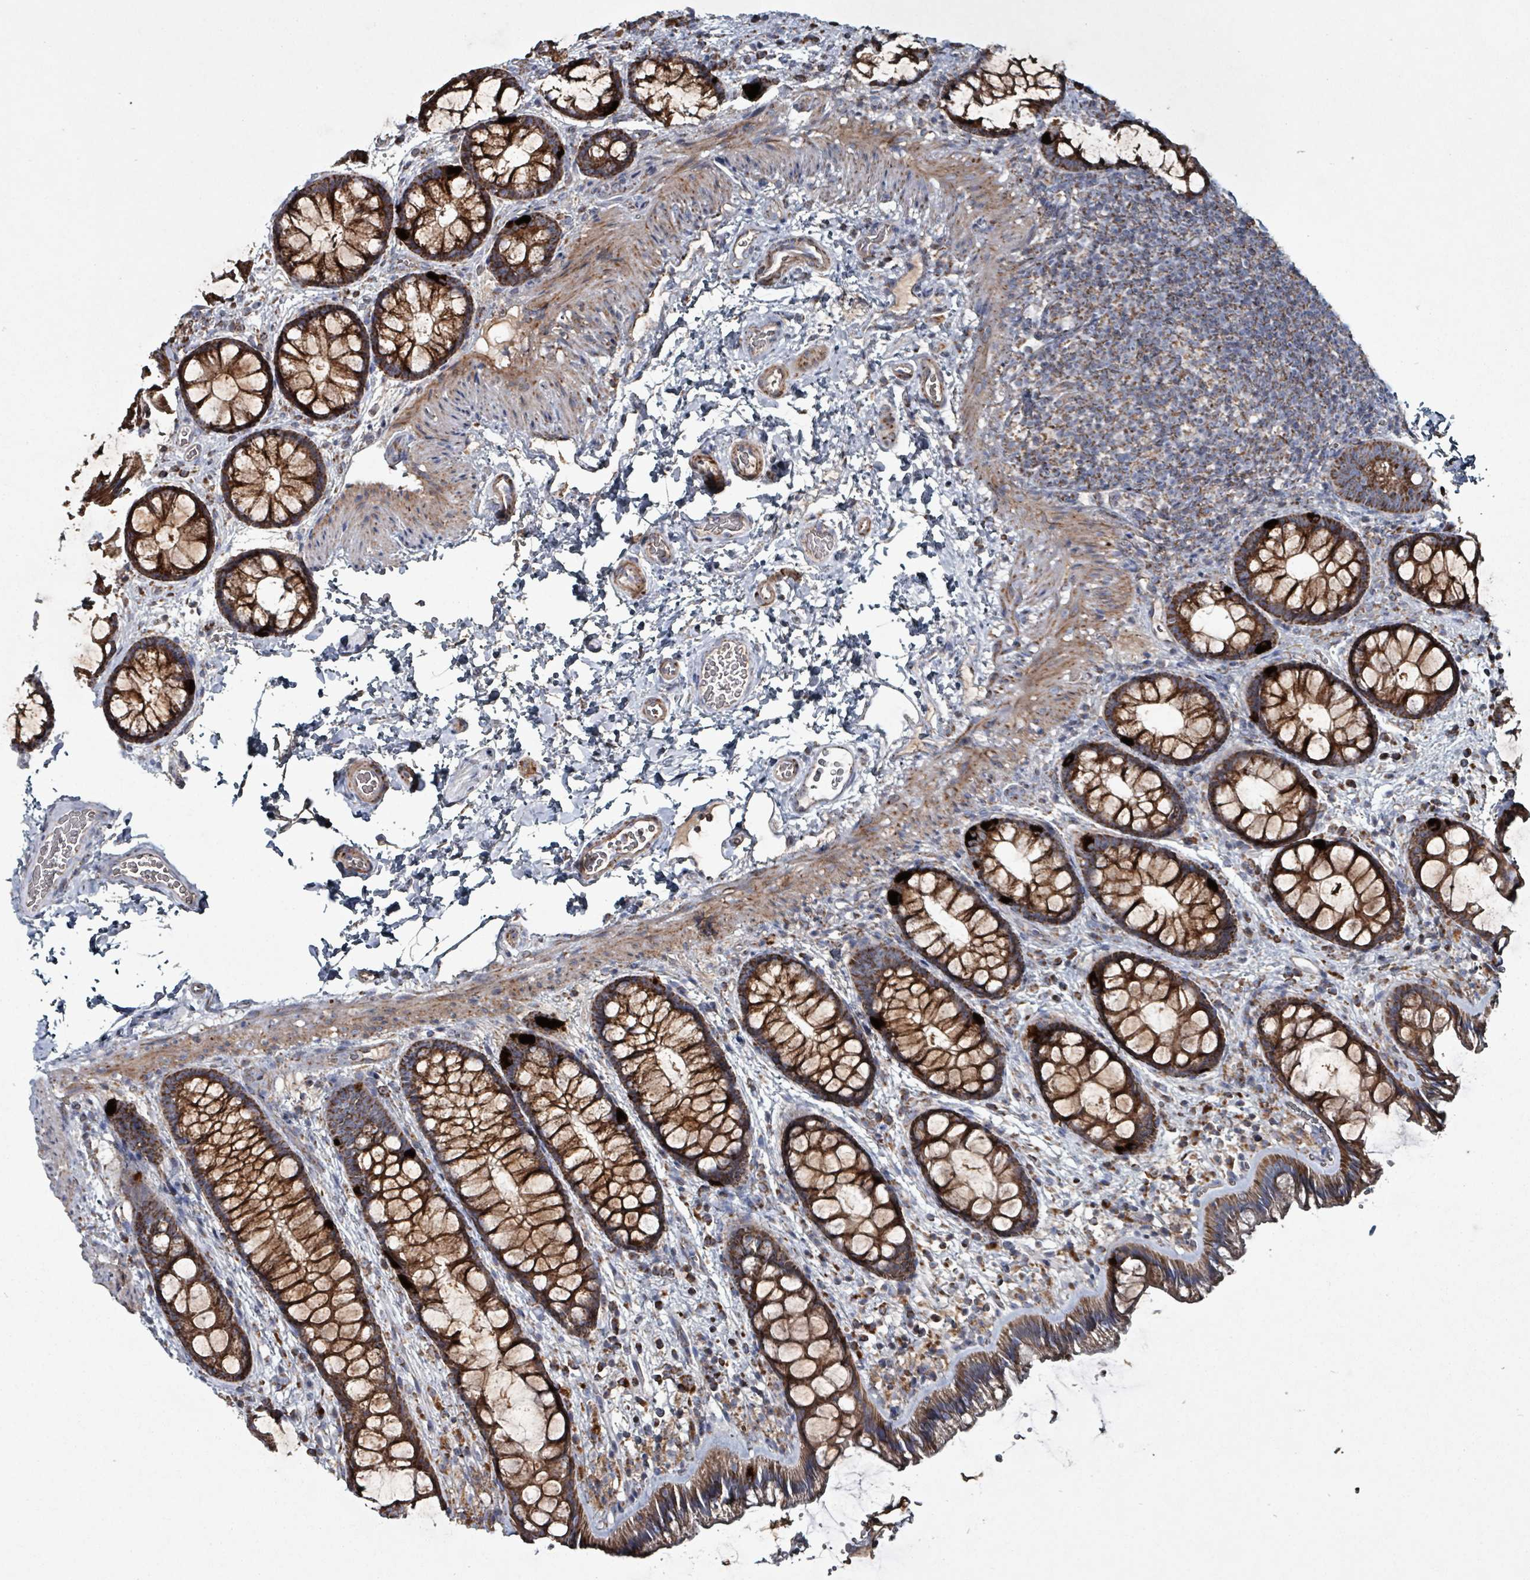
{"staining": {"intensity": "moderate", "quantity": ">75%", "location": "cytoplasmic/membranous"}, "tissue": "colon", "cell_type": "Endothelial cells", "image_type": "normal", "snomed": [{"axis": "morphology", "description": "Normal tissue, NOS"}, {"axis": "topography", "description": "Colon"}], "caption": "Immunohistochemical staining of unremarkable human colon demonstrates medium levels of moderate cytoplasmic/membranous positivity in about >75% of endothelial cells. Using DAB (3,3'-diaminobenzidine) (brown) and hematoxylin (blue) stains, captured at high magnification using brightfield microscopy.", "gene": "ABHD18", "patient": {"sex": "male", "age": 46}}